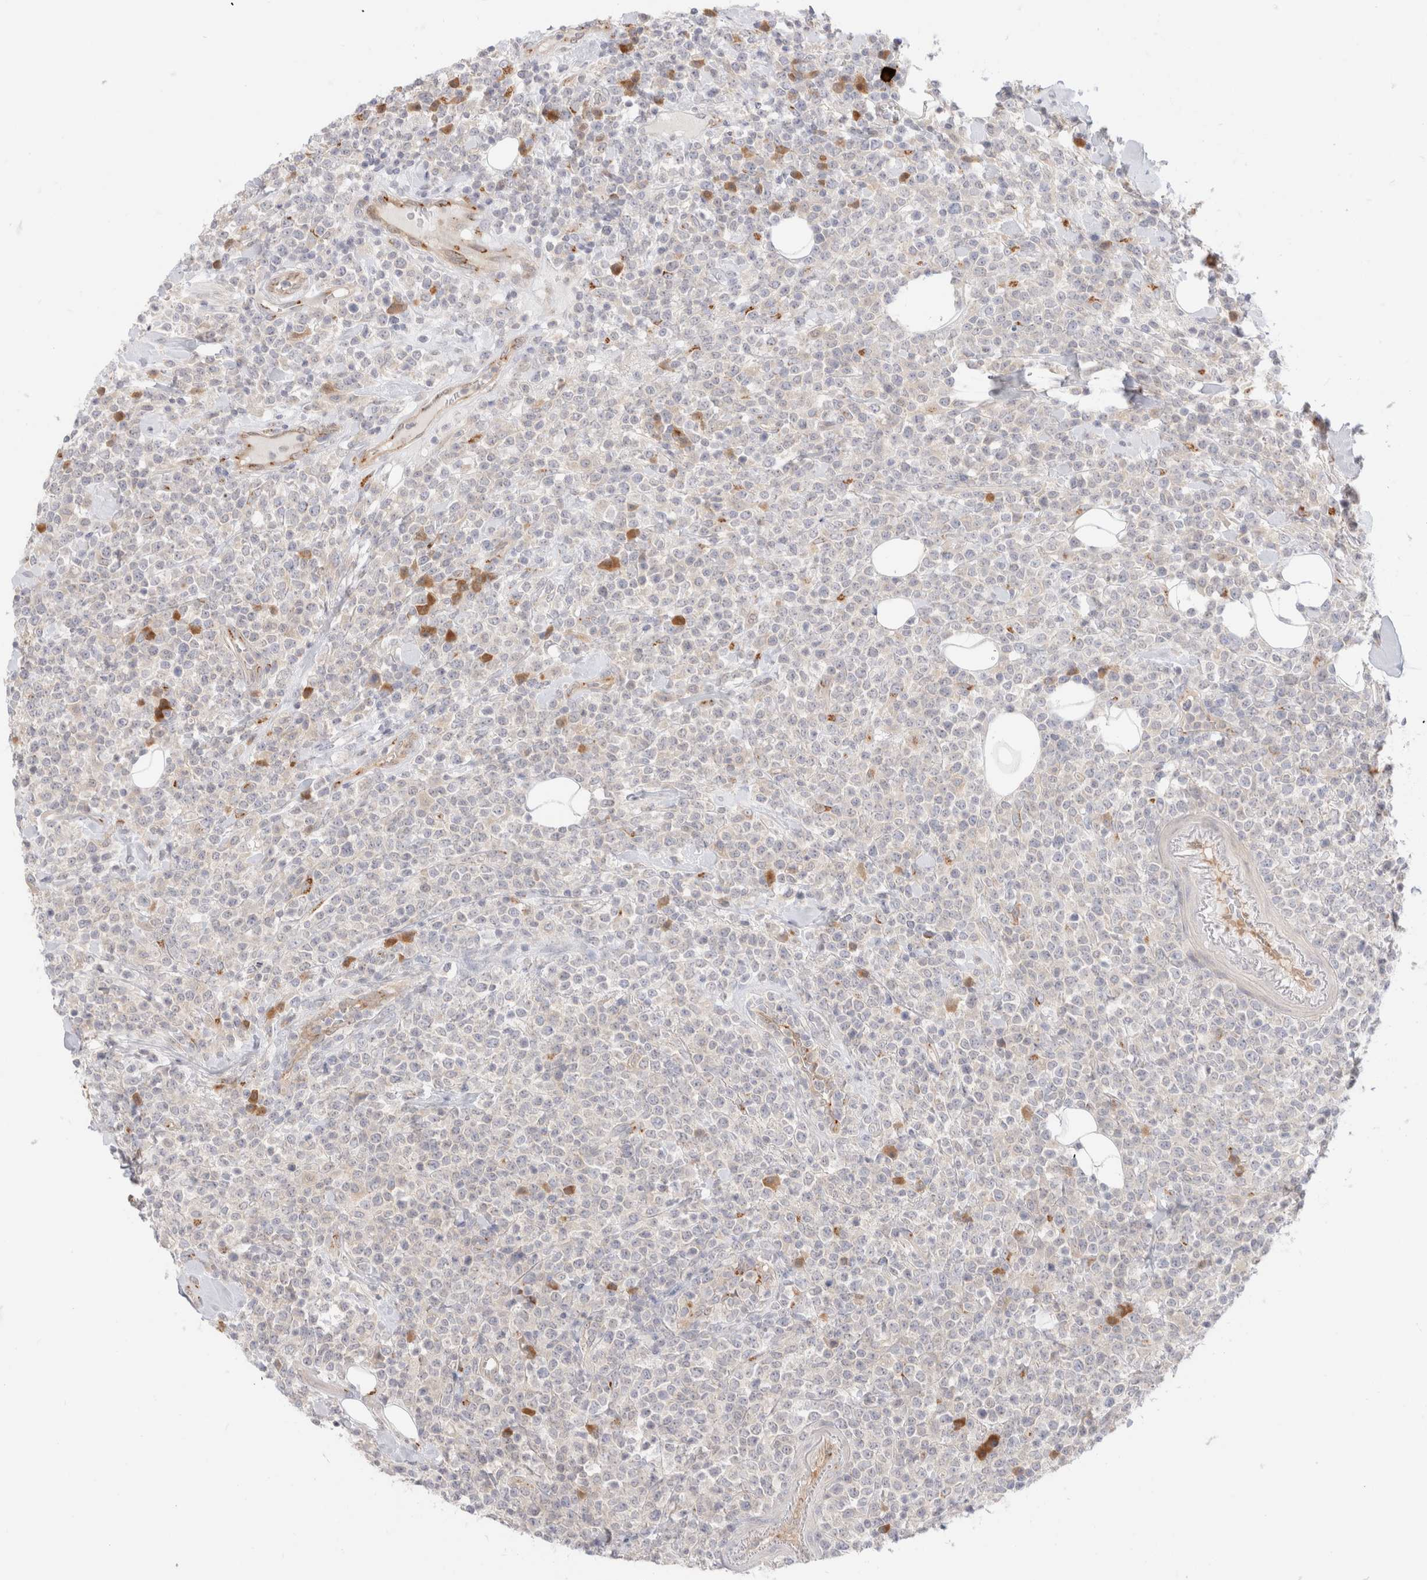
{"staining": {"intensity": "negative", "quantity": "none", "location": "none"}, "tissue": "lymphoma", "cell_type": "Tumor cells", "image_type": "cancer", "snomed": [{"axis": "morphology", "description": "Malignant lymphoma, non-Hodgkin's type, High grade"}, {"axis": "topography", "description": "Colon"}], "caption": "Lymphoma was stained to show a protein in brown. There is no significant staining in tumor cells.", "gene": "EFCAB13", "patient": {"sex": "female", "age": 53}}